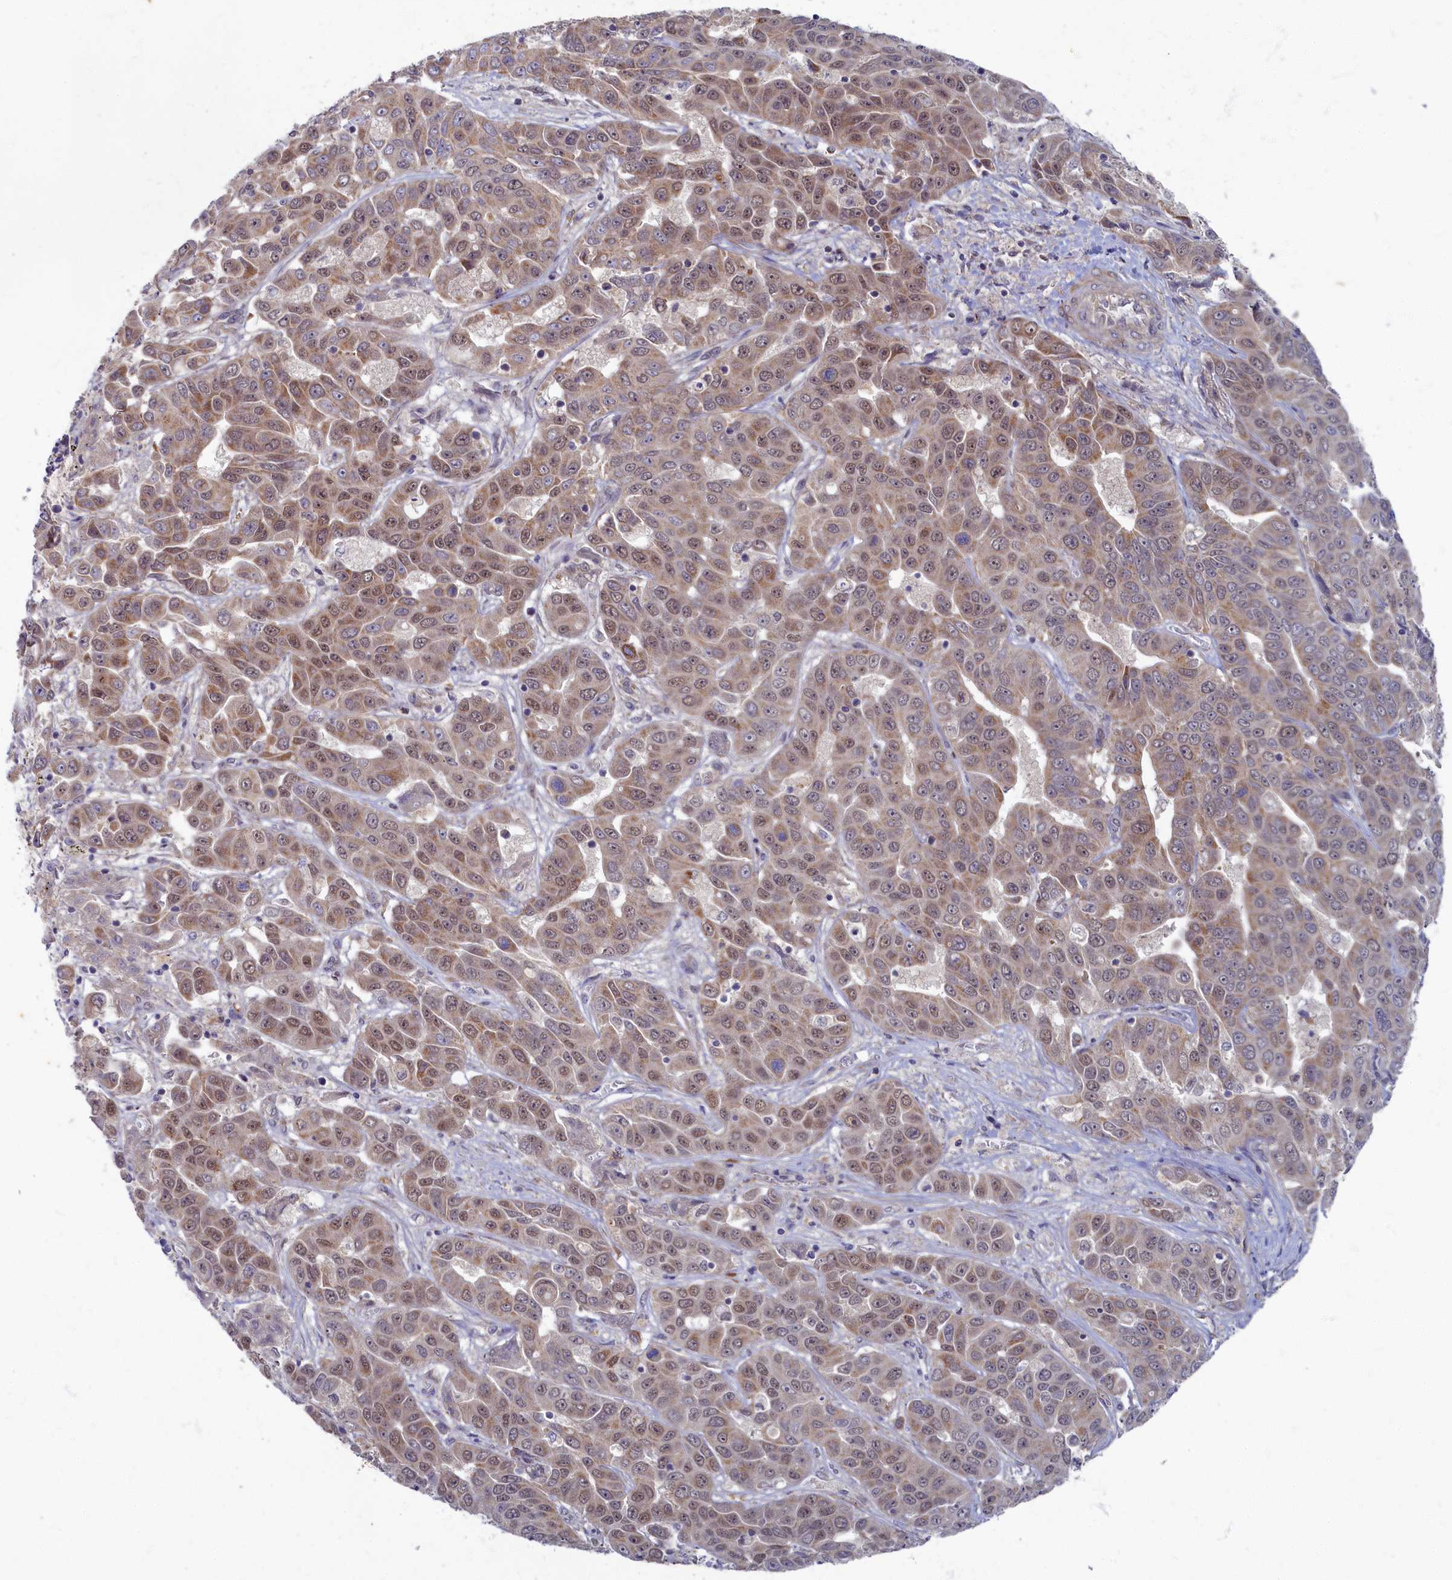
{"staining": {"intensity": "moderate", "quantity": ">75%", "location": "cytoplasmic/membranous,nuclear"}, "tissue": "liver cancer", "cell_type": "Tumor cells", "image_type": "cancer", "snomed": [{"axis": "morphology", "description": "Cholangiocarcinoma"}, {"axis": "topography", "description": "Liver"}], "caption": "Tumor cells demonstrate medium levels of moderate cytoplasmic/membranous and nuclear positivity in about >75% of cells in liver cholangiocarcinoma.", "gene": "WDR59", "patient": {"sex": "female", "age": 52}}